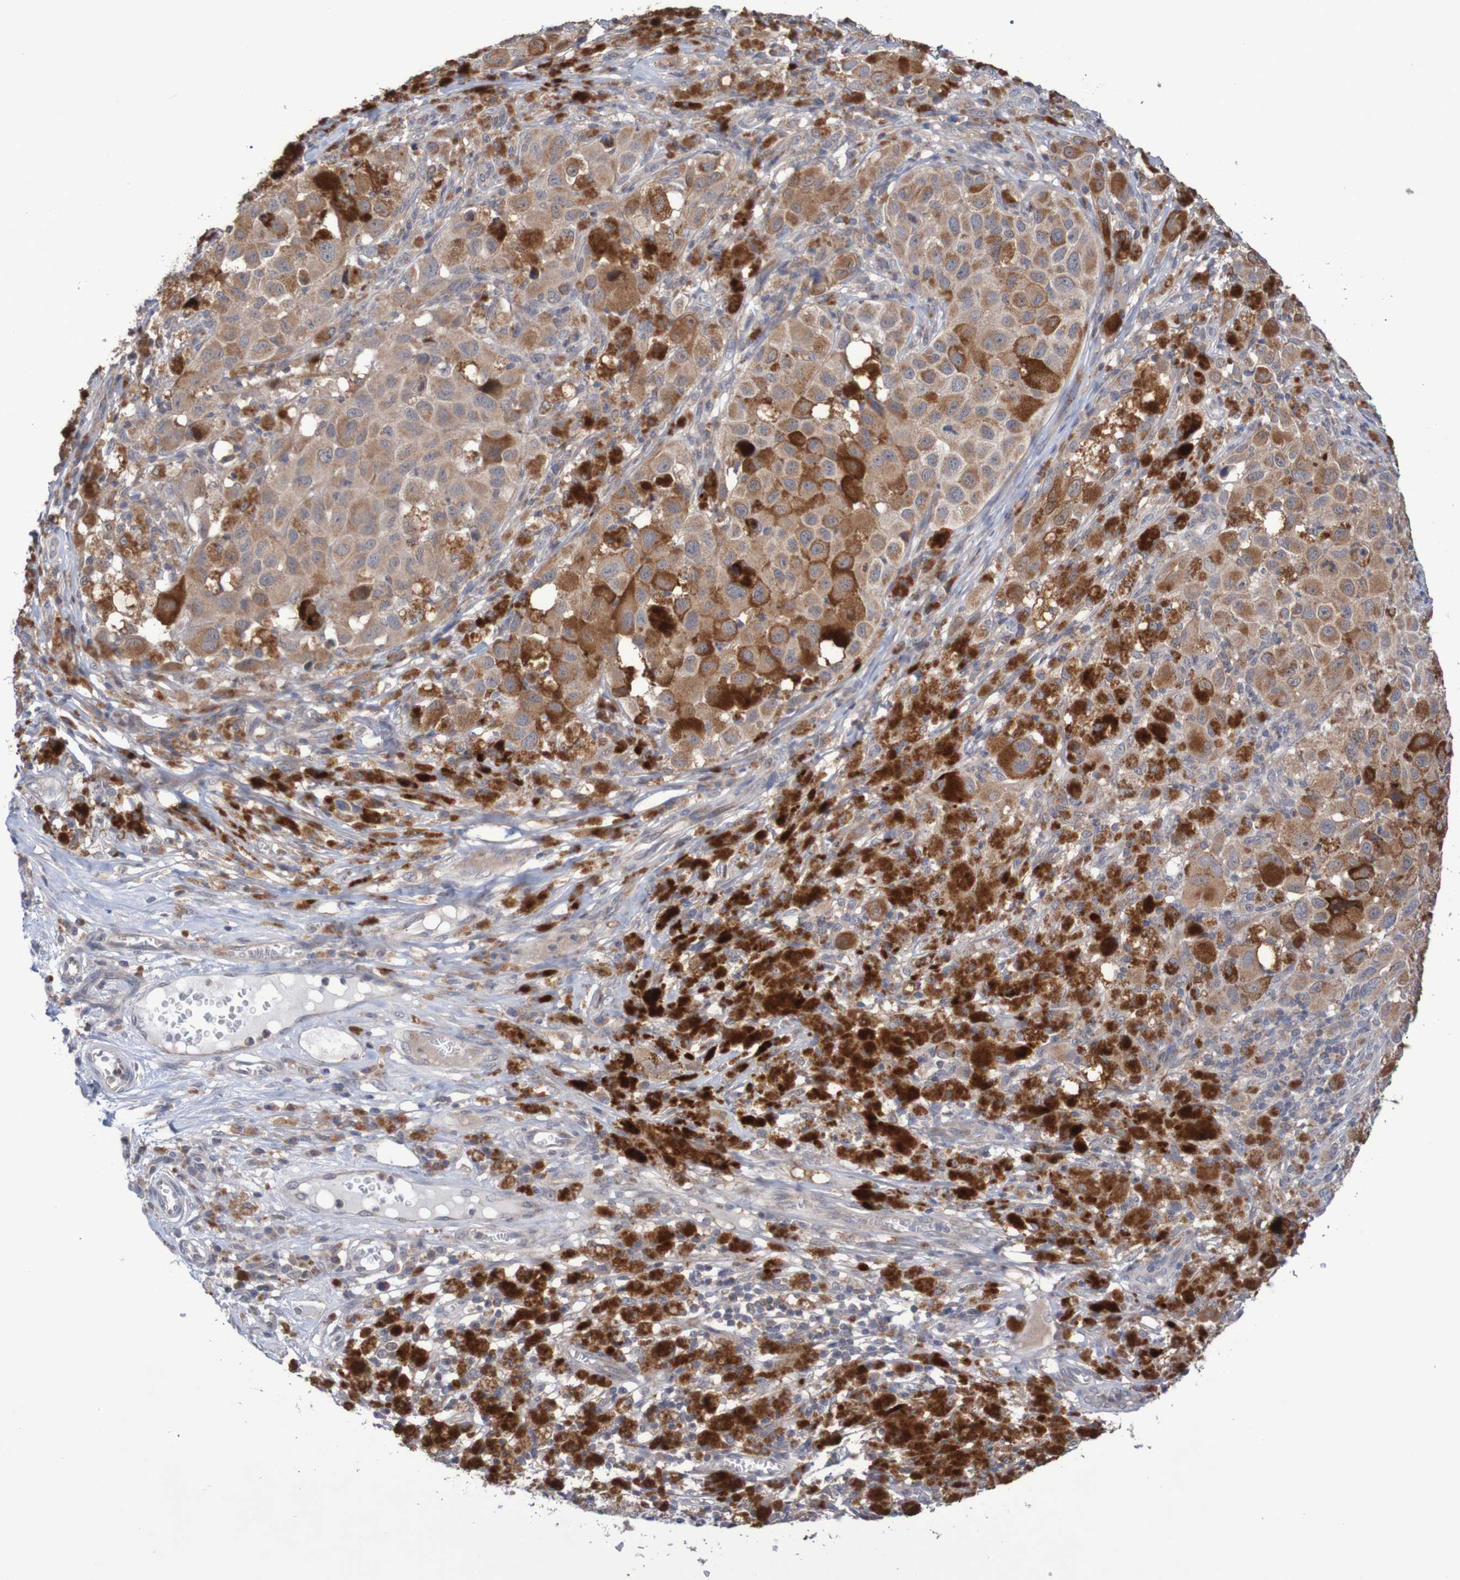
{"staining": {"intensity": "moderate", "quantity": ">75%", "location": "cytoplasmic/membranous"}, "tissue": "melanoma", "cell_type": "Tumor cells", "image_type": "cancer", "snomed": [{"axis": "morphology", "description": "Malignant melanoma, NOS"}, {"axis": "topography", "description": "Skin"}], "caption": "High-magnification brightfield microscopy of malignant melanoma stained with DAB (brown) and counterstained with hematoxylin (blue). tumor cells exhibit moderate cytoplasmic/membranous expression is identified in approximately>75% of cells.", "gene": "C3orf18", "patient": {"sex": "male", "age": 96}}